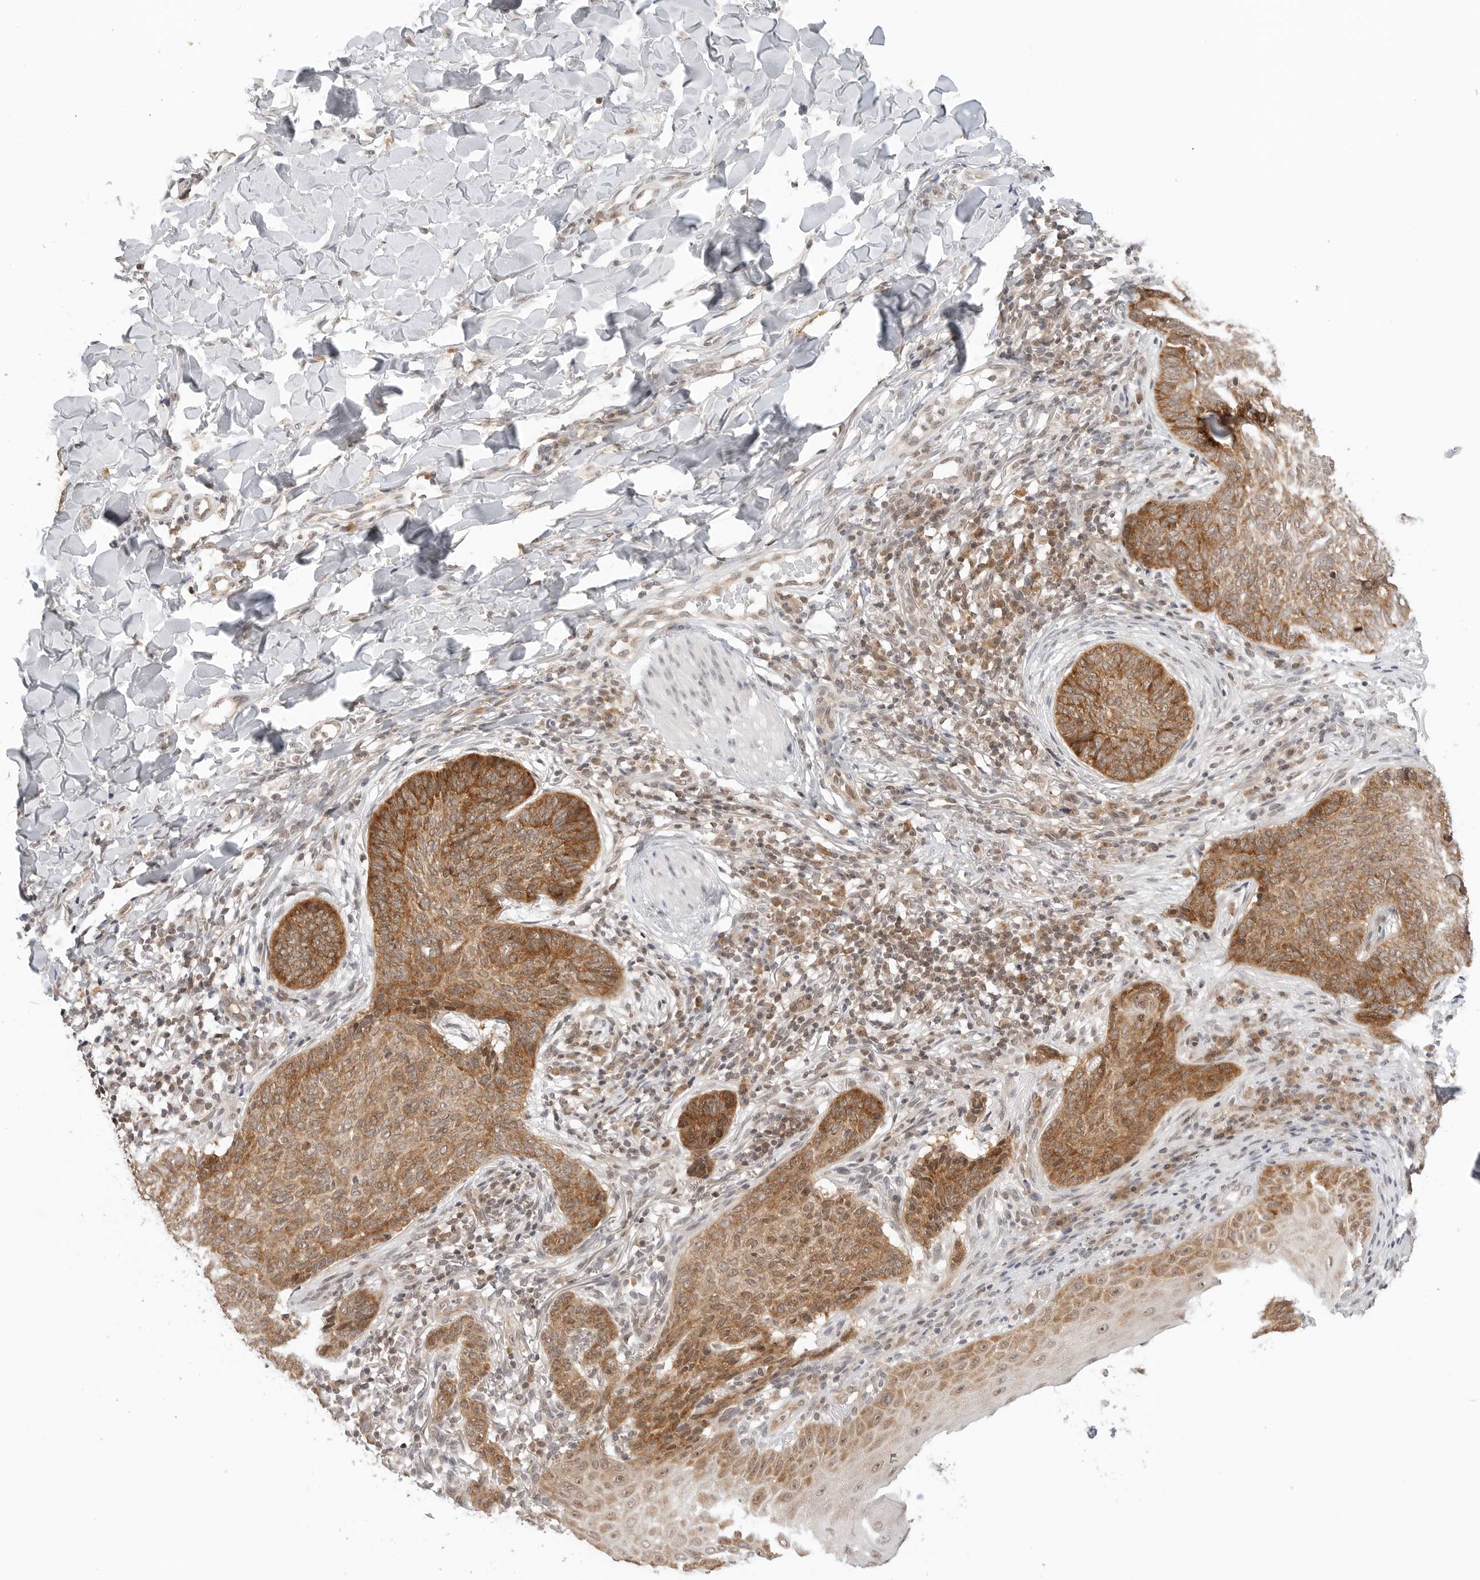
{"staining": {"intensity": "strong", "quantity": ">75%", "location": "cytoplasmic/membranous"}, "tissue": "skin cancer", "cell_type": "Tumor cells", "image_type": "cancer", "snomed": [{"axis": "morphology", "description": "Normal tissue, NOS"}, {"axis": "morphology", "description": "Basal cell carcinoma"}, {"axis": "topography", "description": "Skin"}], "caption": "DAB (3,3'-diaminobenzidine) immunohistochemical staining of basal cell carcinoma (skin) demonstrates strong cytoplasmic/membranous protein staining in about >75% of tumor cells. (Stains: DAB in brown, nuclei in blue, Microscopy: brightfield microscopy at high magnification).", "gene": "METAP1", "patient": {"sex": "male", "age": 50}}